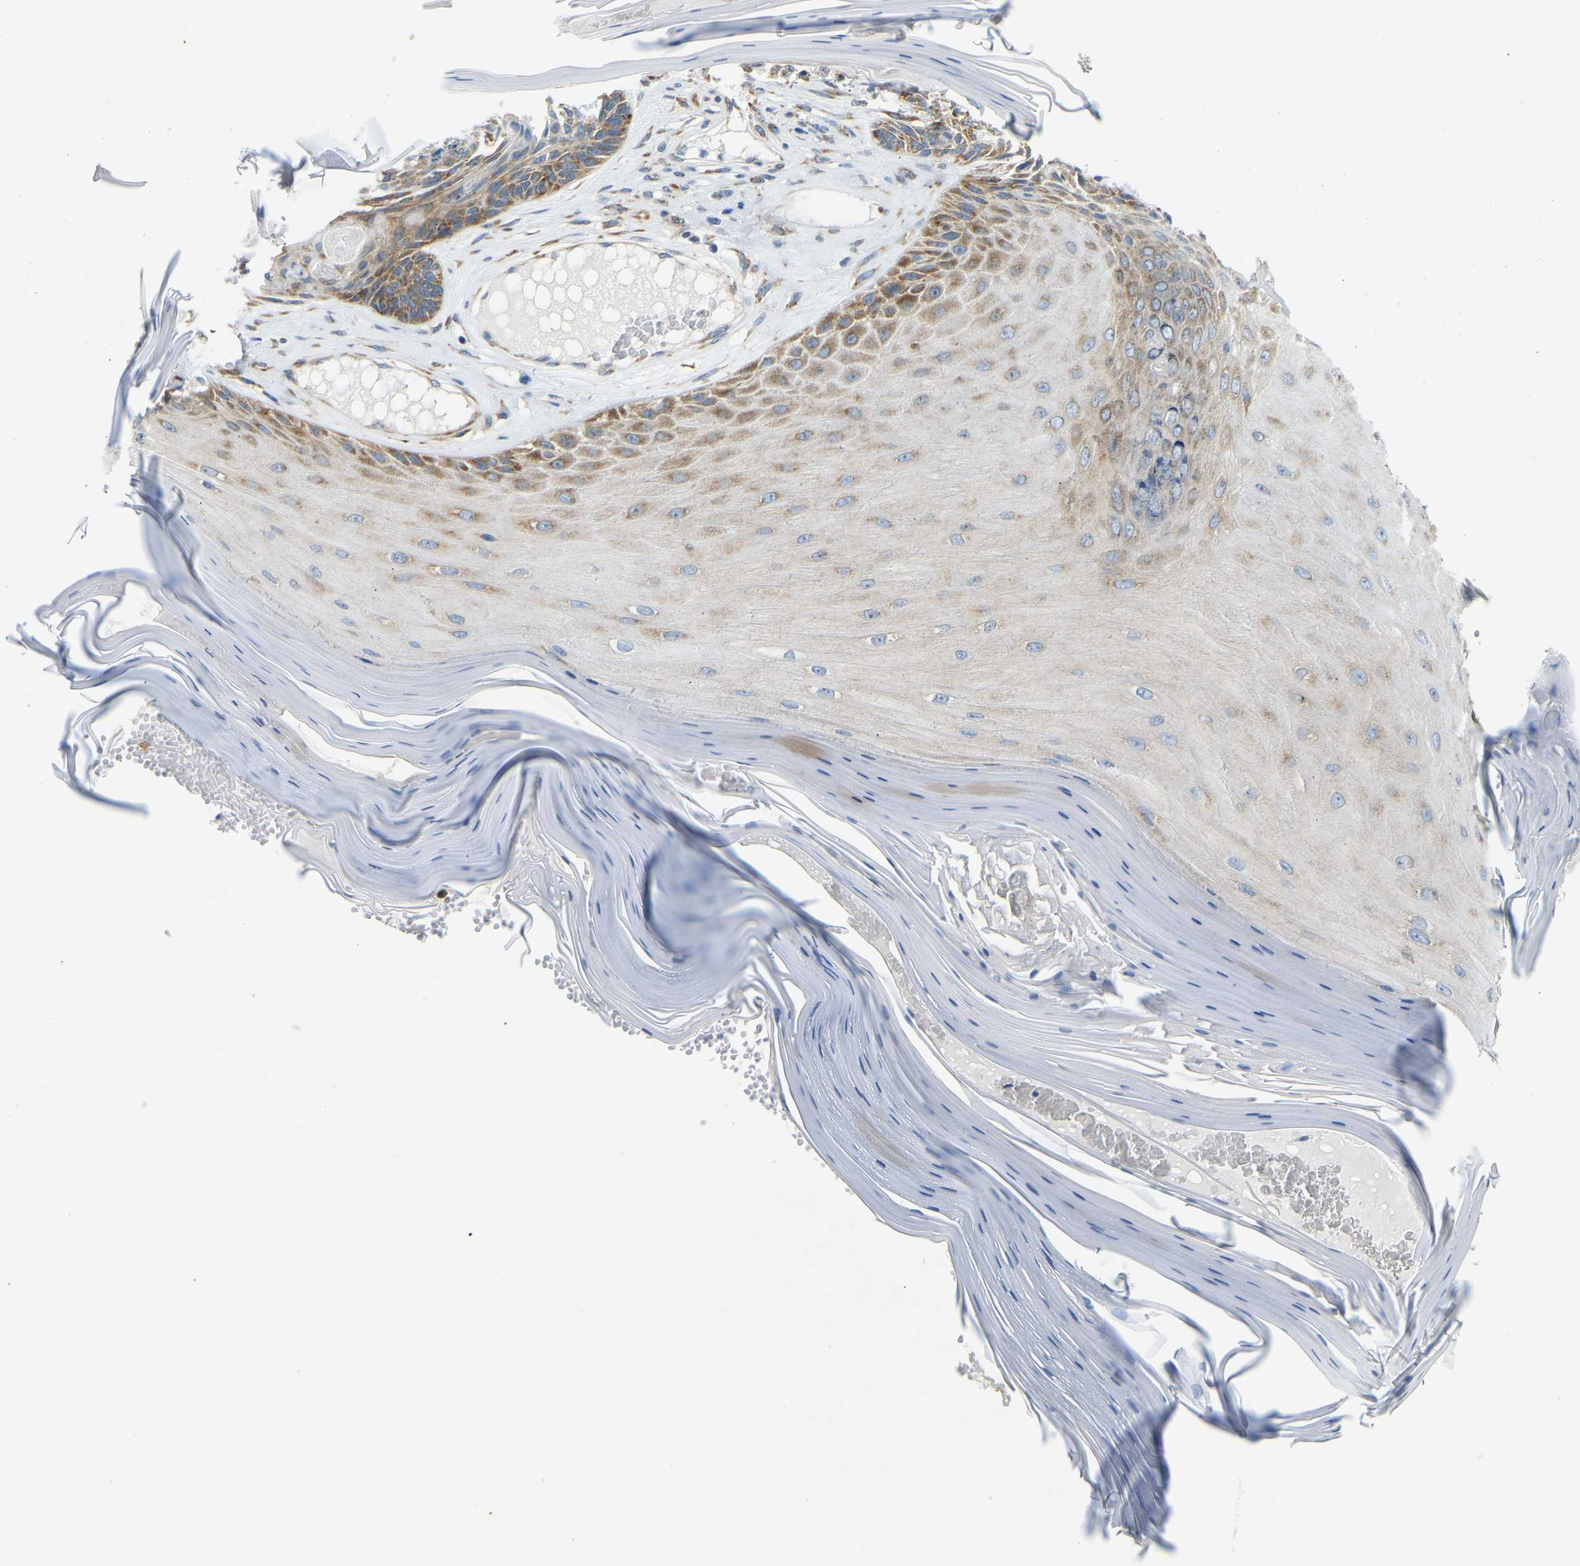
{"staining": {"intensity": "moderate", "quantity": ">75%", "location": "cytoplasmic/membranous"}, "tissue": "skin cancer", "cell_type": "Tumor cells", "image_type": "cancer", "snomed": [{"axis": "morphology", "description": "Basal cell carcinoma"}, {"axis": "topography", "description": "Skin"}], "caption": "Protein staining by IHC reveals moderate cytoplasmic/membranous staining in about >75% of tumor cells in skin cancer (basal cell carcinoma).", "gene": "SND1", "patient": {"sex": "male", "age": 55}}